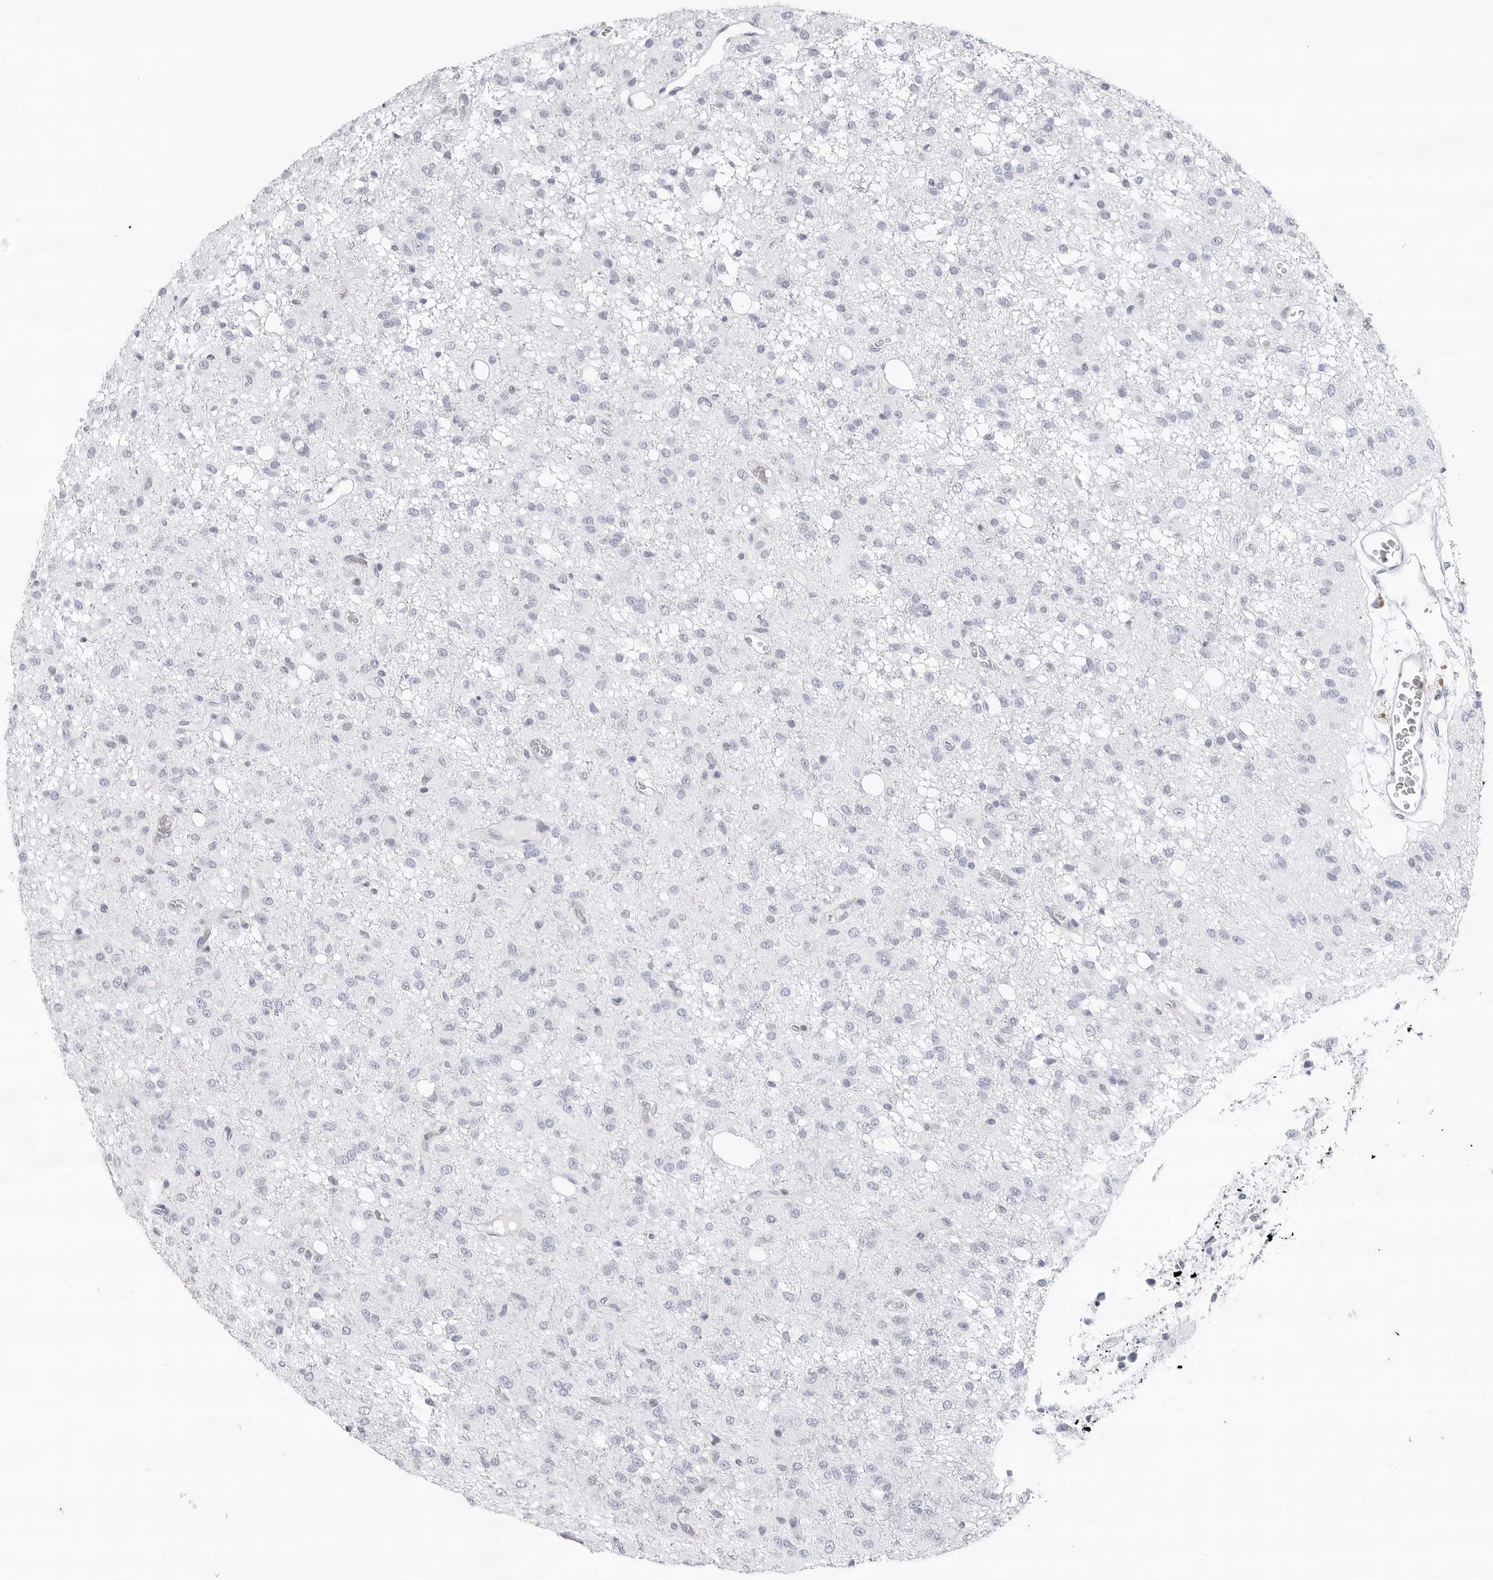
{"staining": {"intensity": "negative", "quantity": "none", "location": "none"}, "tissue": "glioma", "cell_type": "Tumor cells", "image_type": "cancer", "snomed": [{"axis": "morphology", "description": "Glioma, malignant, High grade"}, {"axis": "topography", "description": "Brain"}], "caption": "Immunohistochemistry micrograph of glioma stained for a protein (brown), which demonstrates no staining in tumor cells. The staining is performed using DAB brown chromogen with nuclei counter-stained in using hematoxylin.", "gene": "SLC19A1", "patient": {"sex": "female", "age": 59}}